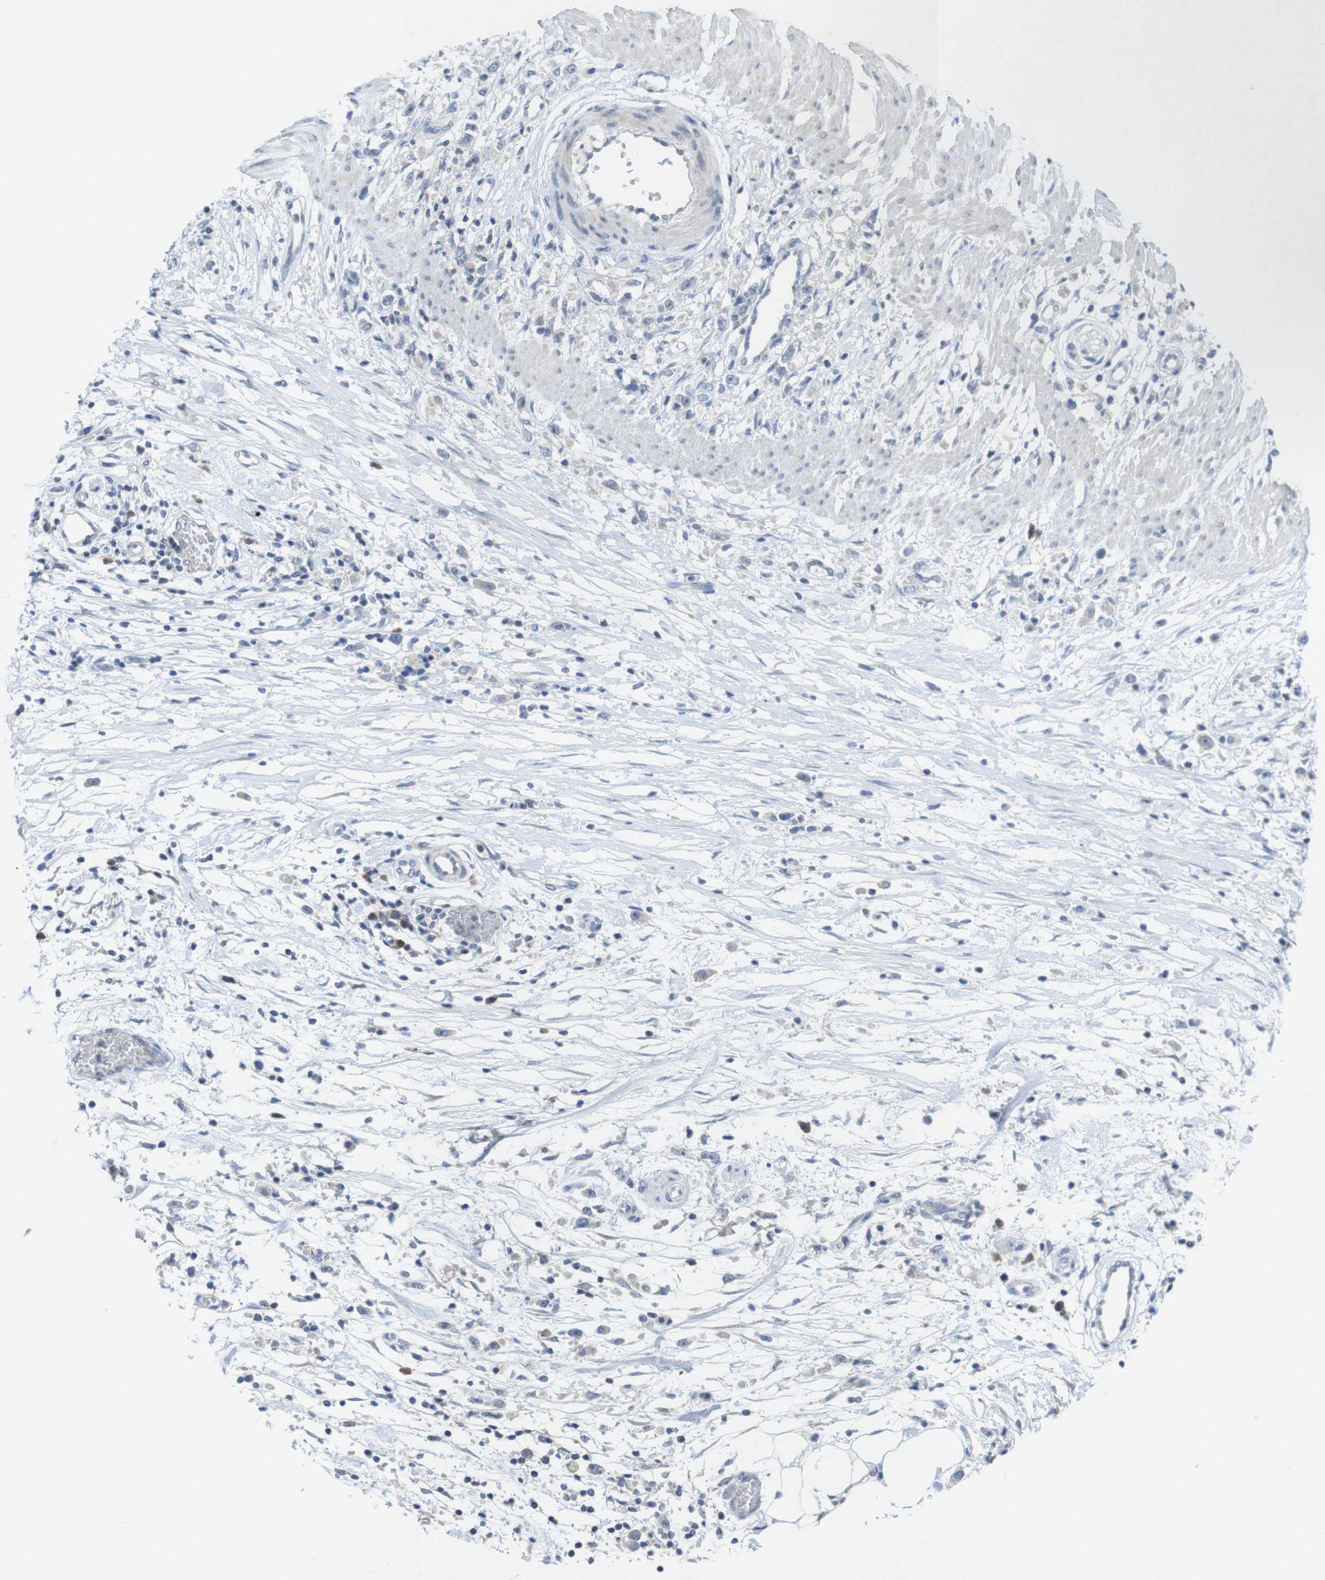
{"staining": {"intensity": "negative", "quantity": "none", "location": "none"}, "tissue": "stomach cancer", "cell_type": "Tumor cells", "image_type": "cancer", "snomed": [{"axis": "morphology", "description": "Adenocarcinoma, NOS"}, {"axis": "topography", "description": "Stomach"}], "caption": "Tumor cells are negative for brown protein staining in adenocarcinoma (stomach).", "gene": "SLAMF7", "patient": {"sex": "female", "age": 59}}